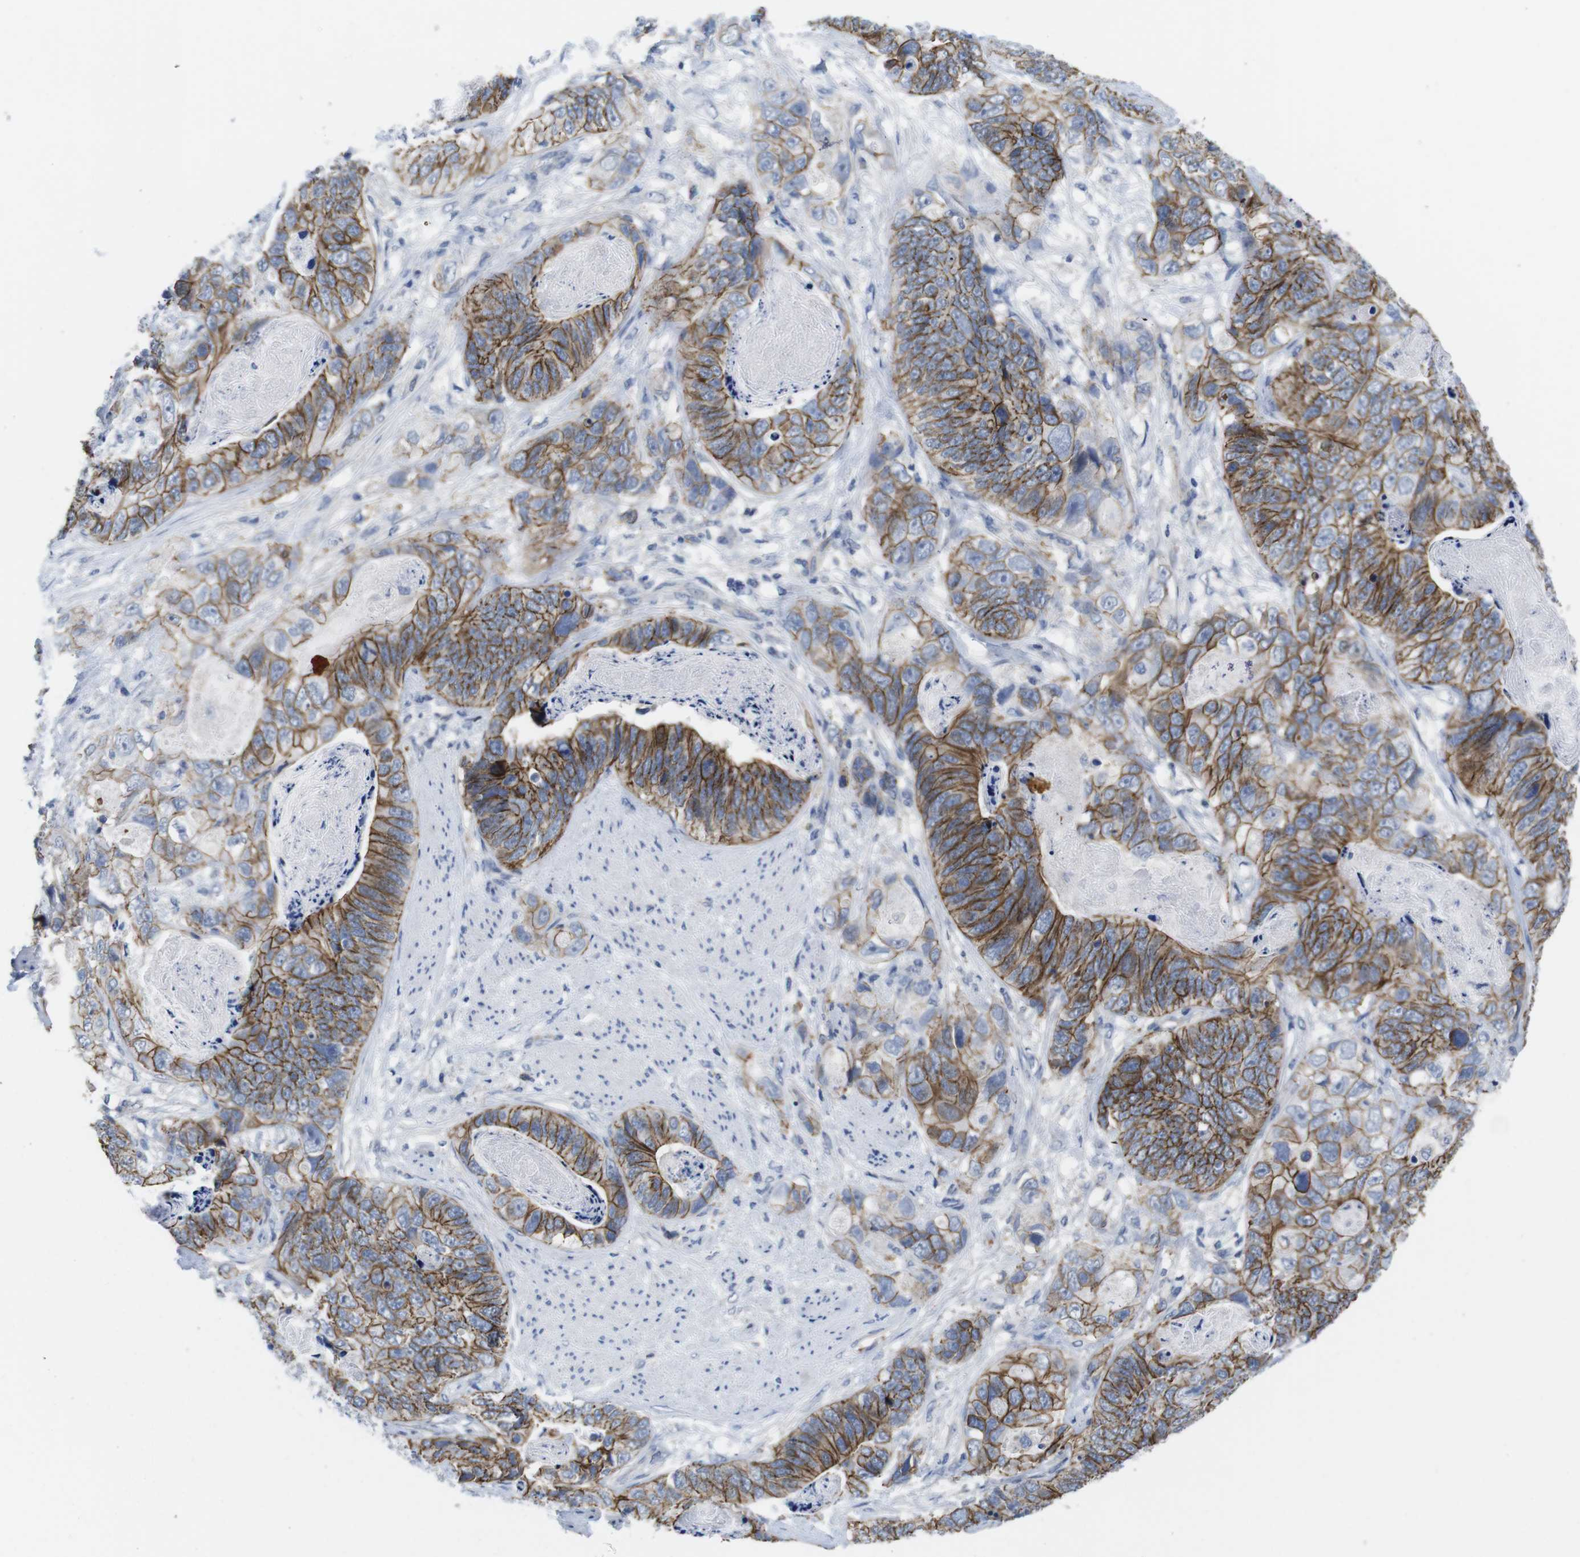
{"staining": {"intensity": "moderate", "quantity": ">75%", "location": "cytoplasmic/membranous"}, "tissue": "stomach cancer", "cell_type": "Tumor cells", "image_type": "cancer", "snomed": [{"axis": "morphology", "description": "Adenocarcinoma, NOS"}, {"axis": "topography", "description": "Stomach"}], "caption": "Stomach adenocarcinoma was stained to show a protein in brown. There is medium levels of moderate cytoplasmic/membranous staining in approximately >75% of tumor cells.", "gene": "SCRIB", "patient": {"sex": "female", "age": 89}}